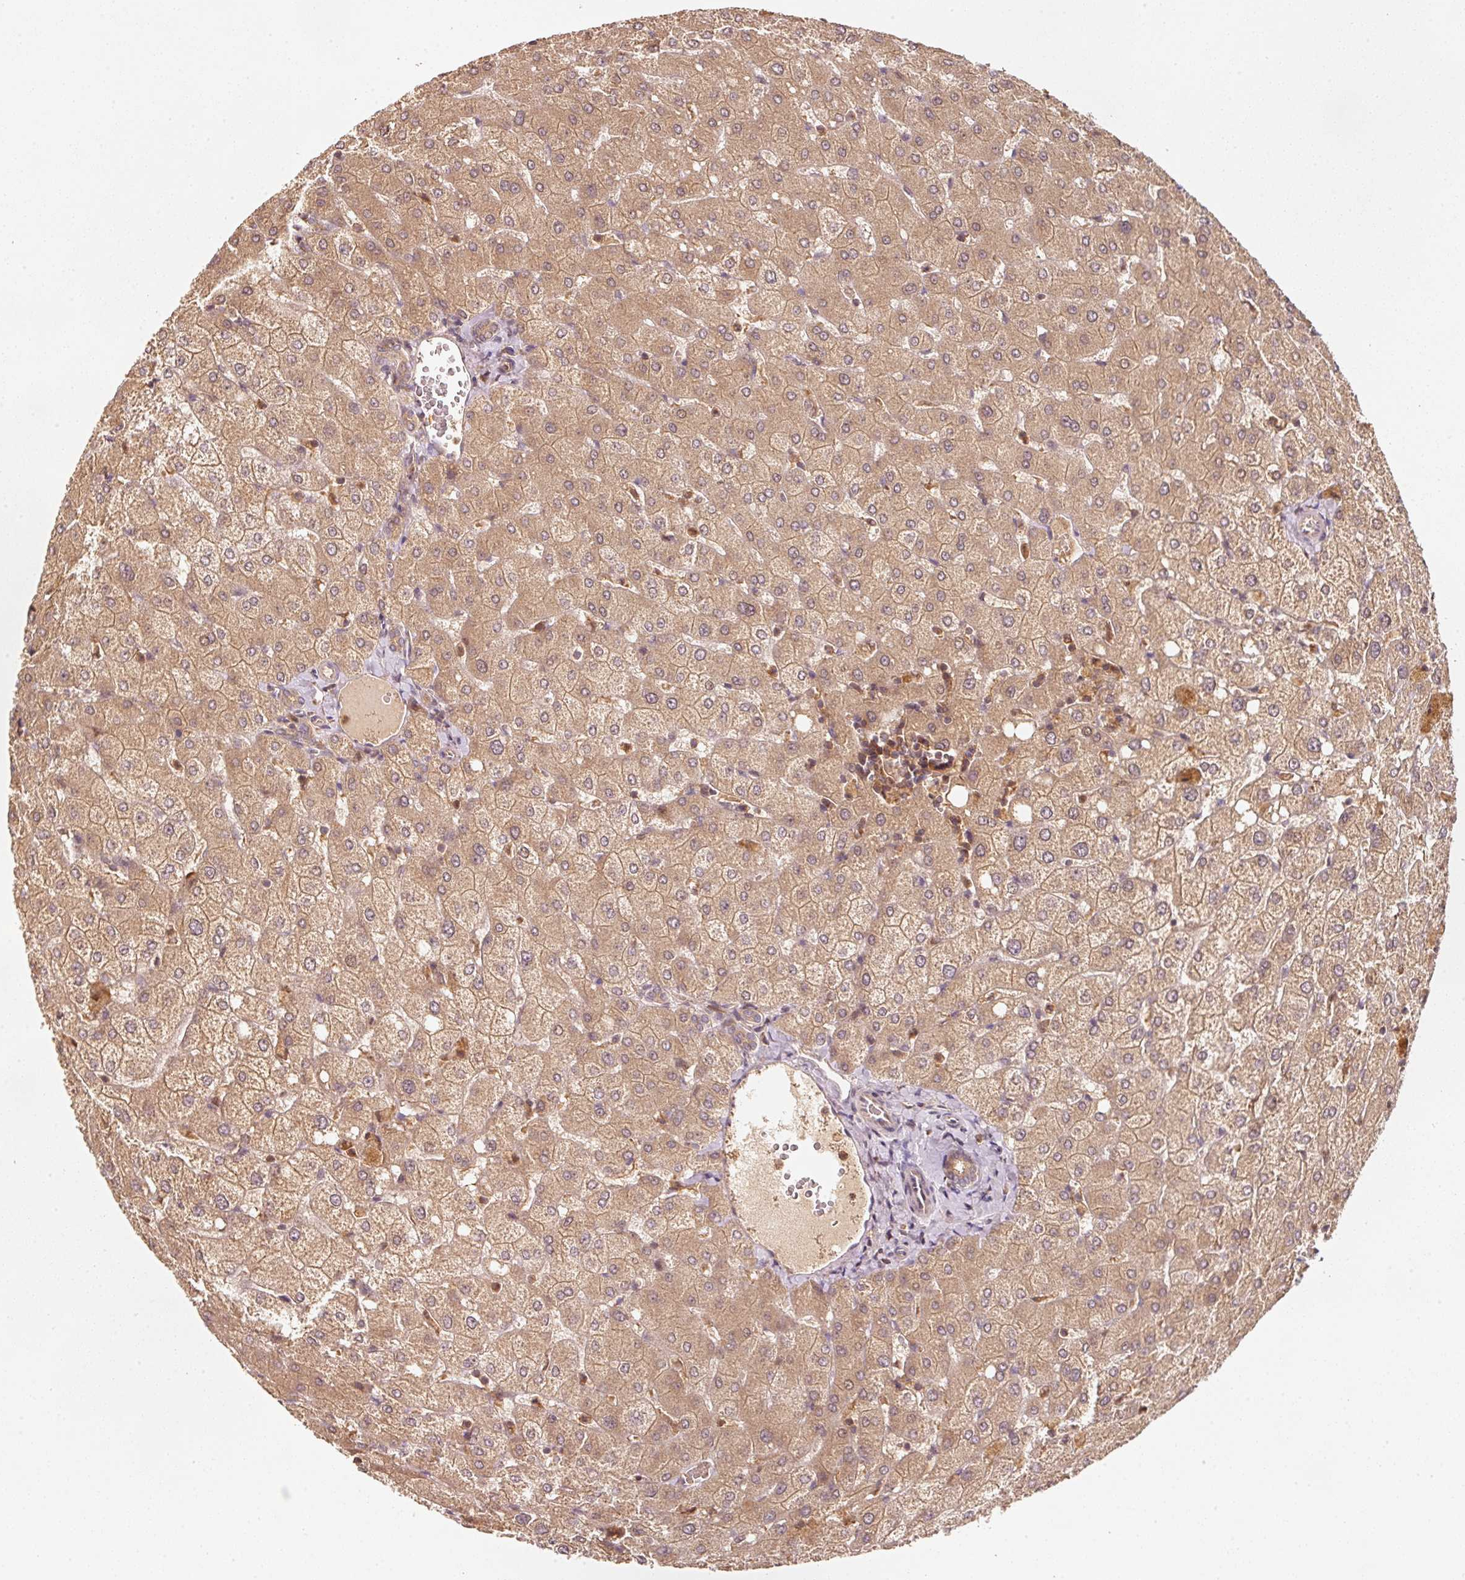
{"staining": {"intensity": "moderate", "quantity": ">75%", "location": "cytoplasmic/membranous"}, "tissue": "liver", "cell_type": "Cholangiocytes", "image_type": "normal", "snomed": [{"axis": "morphology", "description": "Normal tissue, NOS"}, {"axis": "topography", "description": "Liver"}], "caption": "Immunohistochemistry (IHC) (DAB) staining of benign human liver exhibits moderate cytoplasmic/membranous protein positivity in about >75% of cholangiocytes.", "gene": "RRAS2", "patient": {"sex": "female", "age": 54}}